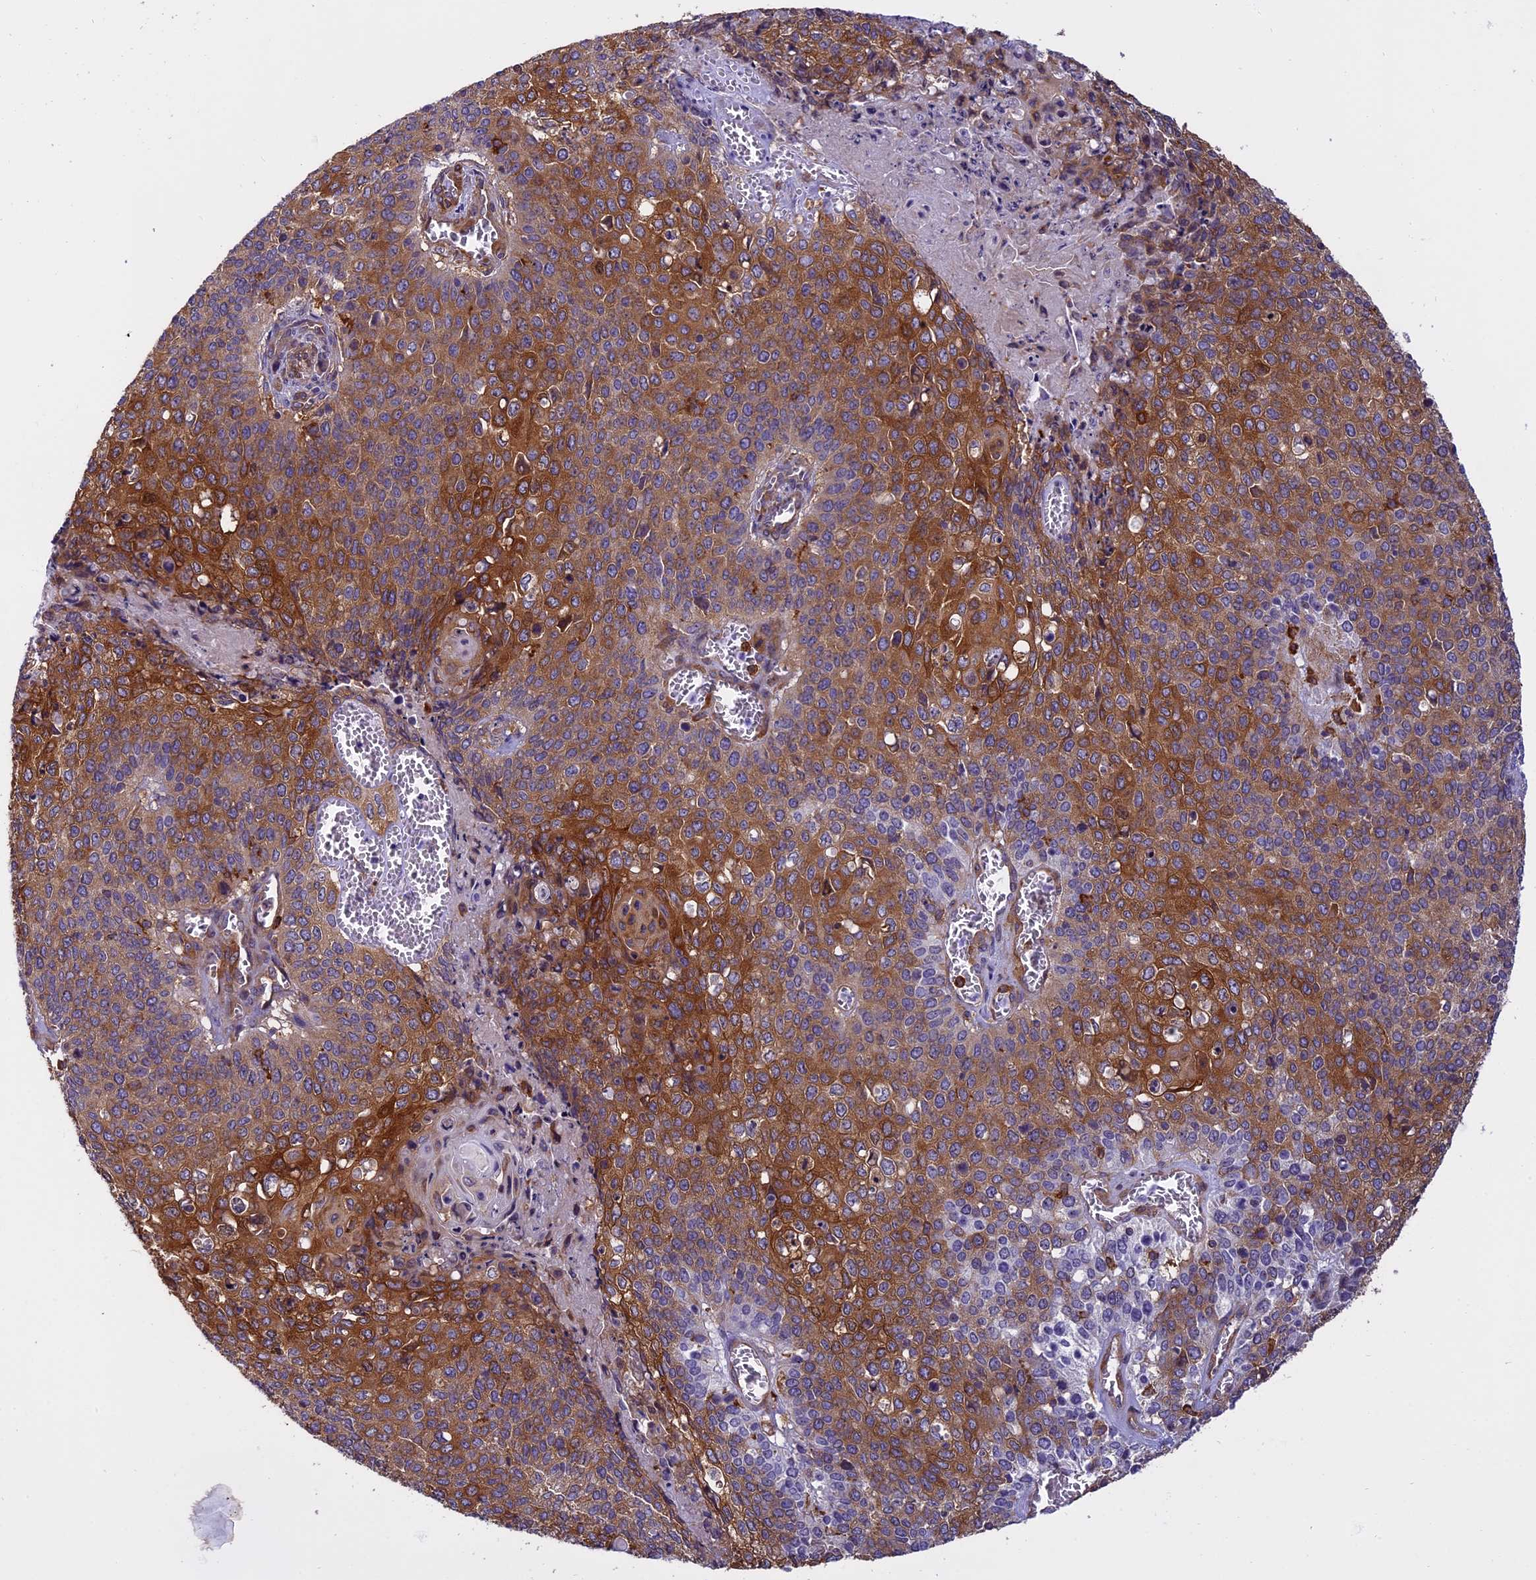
{"staining": {"intensity": "strong", "quantity": "25%-75%", "location": "cytoplasmic/membranous"}, "tissue": "cervical cancer", "cell_type": "Tumor cells", "image_type": "cancer", "snomed": [{"axis": "morphology", "description": "Squamous cell carcinoma, NOS"}, {"axis": "topography", "description": "Cervix"}], "caption": "Immunohistochemistry (IHC) image of neoplastic tissue: human squamous cell carcinoma (cervical) stained using immunohistochemistry reveals high levels of strong protein expression localized specifically in the cytoplasmic/membranous of tumor cells, appearing as a cytoplasmic/membranous brown color.", "gene": "EHBP1L1", "patient": {"sex": "female", "age": 39}}